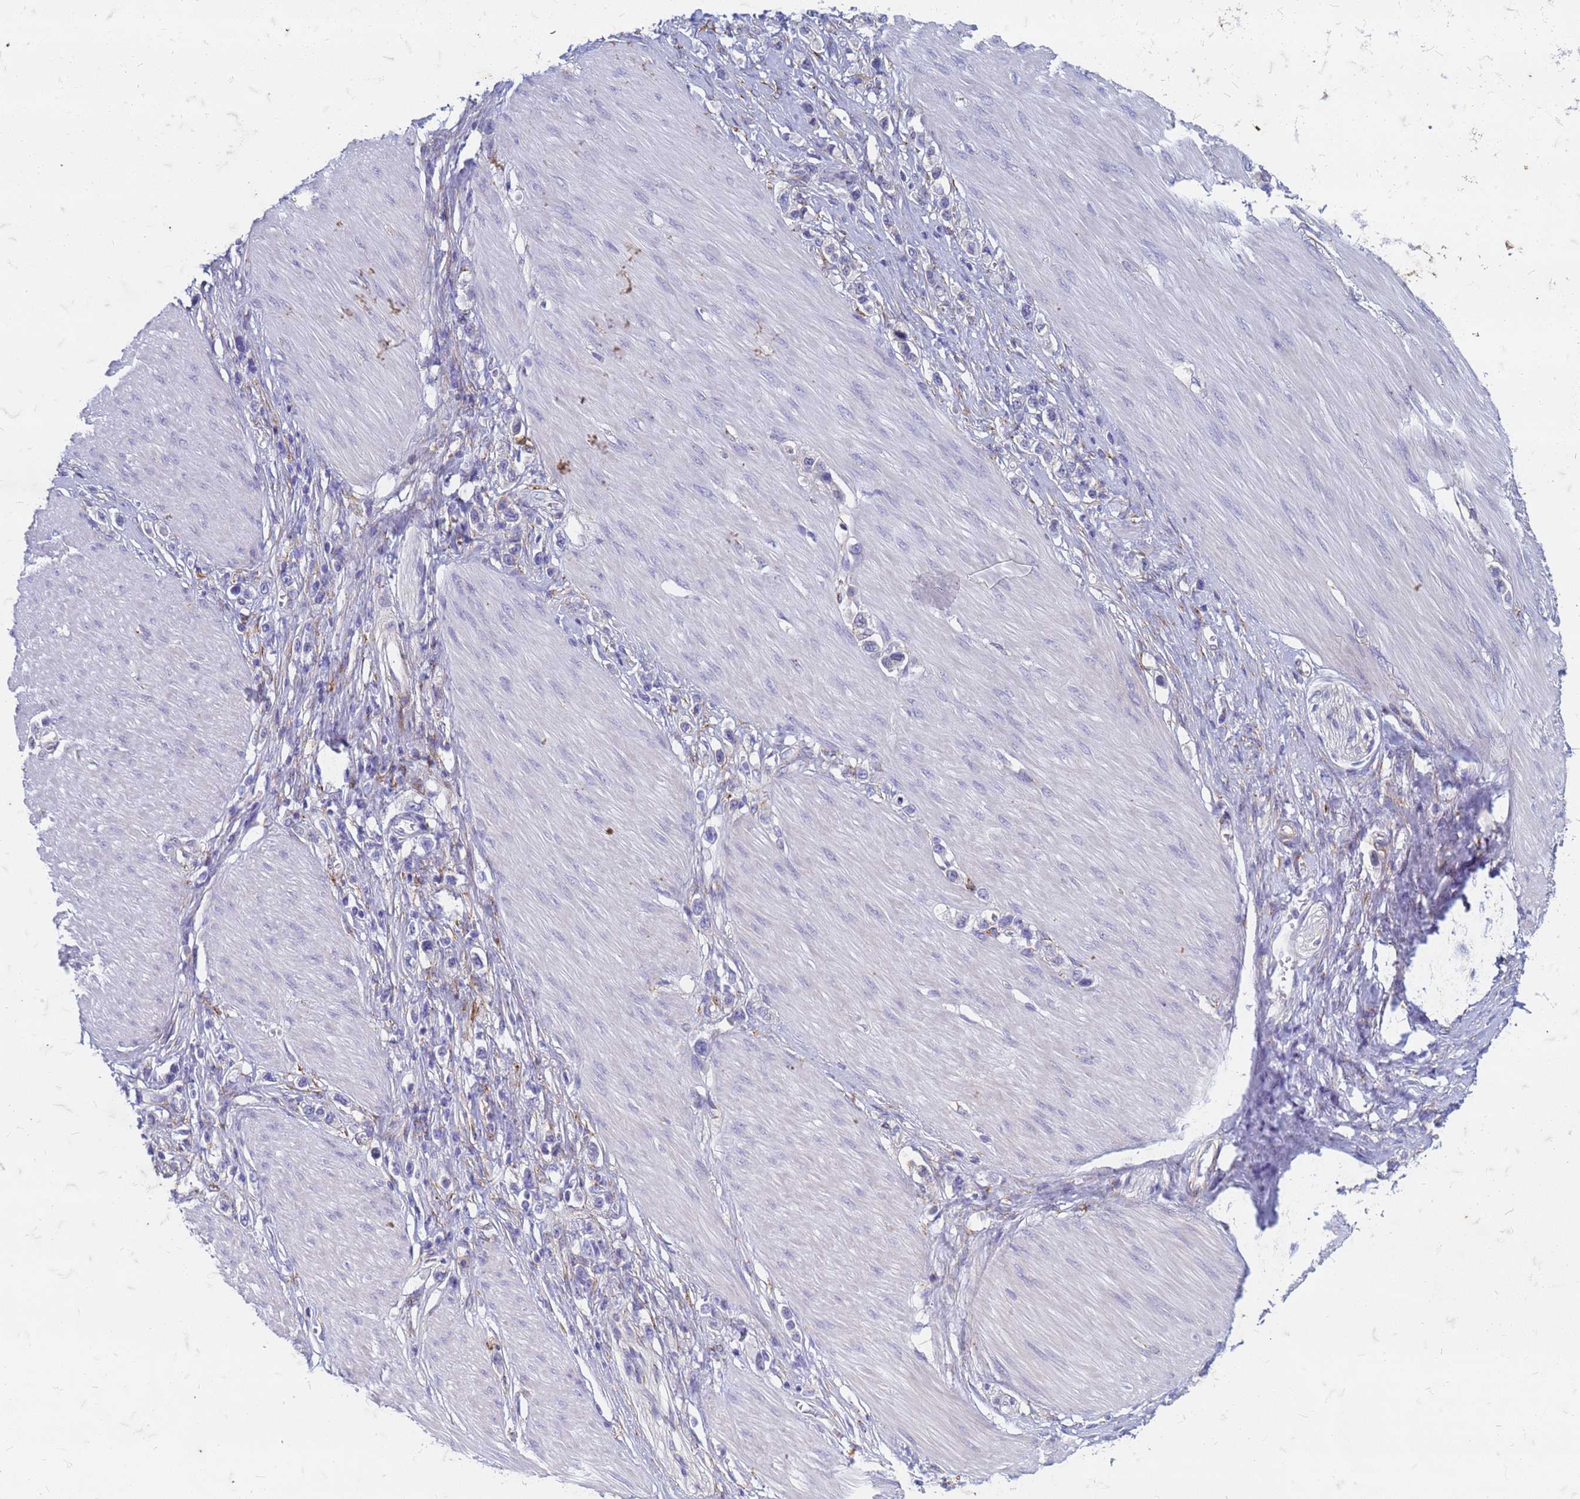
{"staining": {"intensity": "negative", "quantity": "none", "location": "none"}, "tissue": "stomach cancer", "cell_type": "Tumor cells", "image_type": "cancer", "snomed": [{"axis": "morphology", "description": "Adenocarcinoma, NOS"}, {"axis": "topography", "description": "Stomach"}], "caption": "Protein analysis of adenocarcinoma (stomach) shows no significant staining in tumor cells.", "gene": "TRIM64B", "patient": {"sex": "female", "age": 65}}